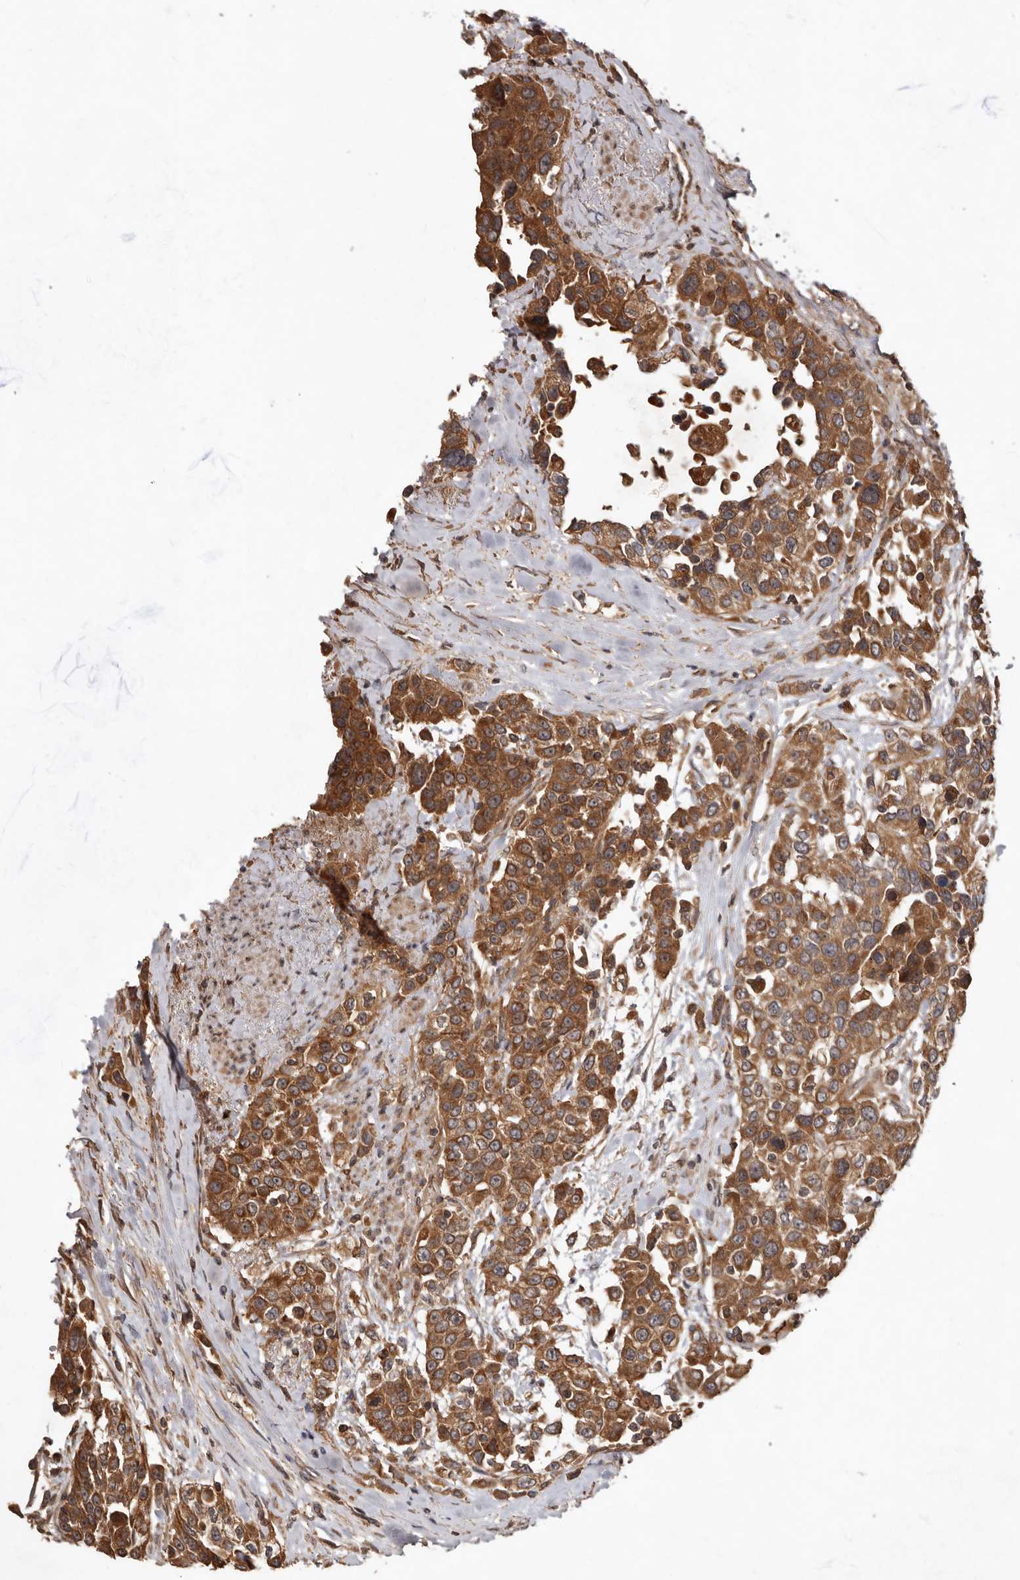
{"staining": {"intensity": "moderate", "quantity": ">75%", "location": "cytoplasmic/membranous"}, "tissue": "urothelial cancer", "cell_type": "Tumor cells", "image_type": "cancer", "snomed": [{"axis": "morphology", "description": "Urothelial carcinoma, High grade"}, {"axis": "topography", "description": "Urinary bladder"}], "caption": "A brown stain highlights moderate cytoplasmic/membranous expression of a protein in human urothelial cancer tumor cells.", "gene": "STK36", "patient": {"sex": "female", "age": 80}}